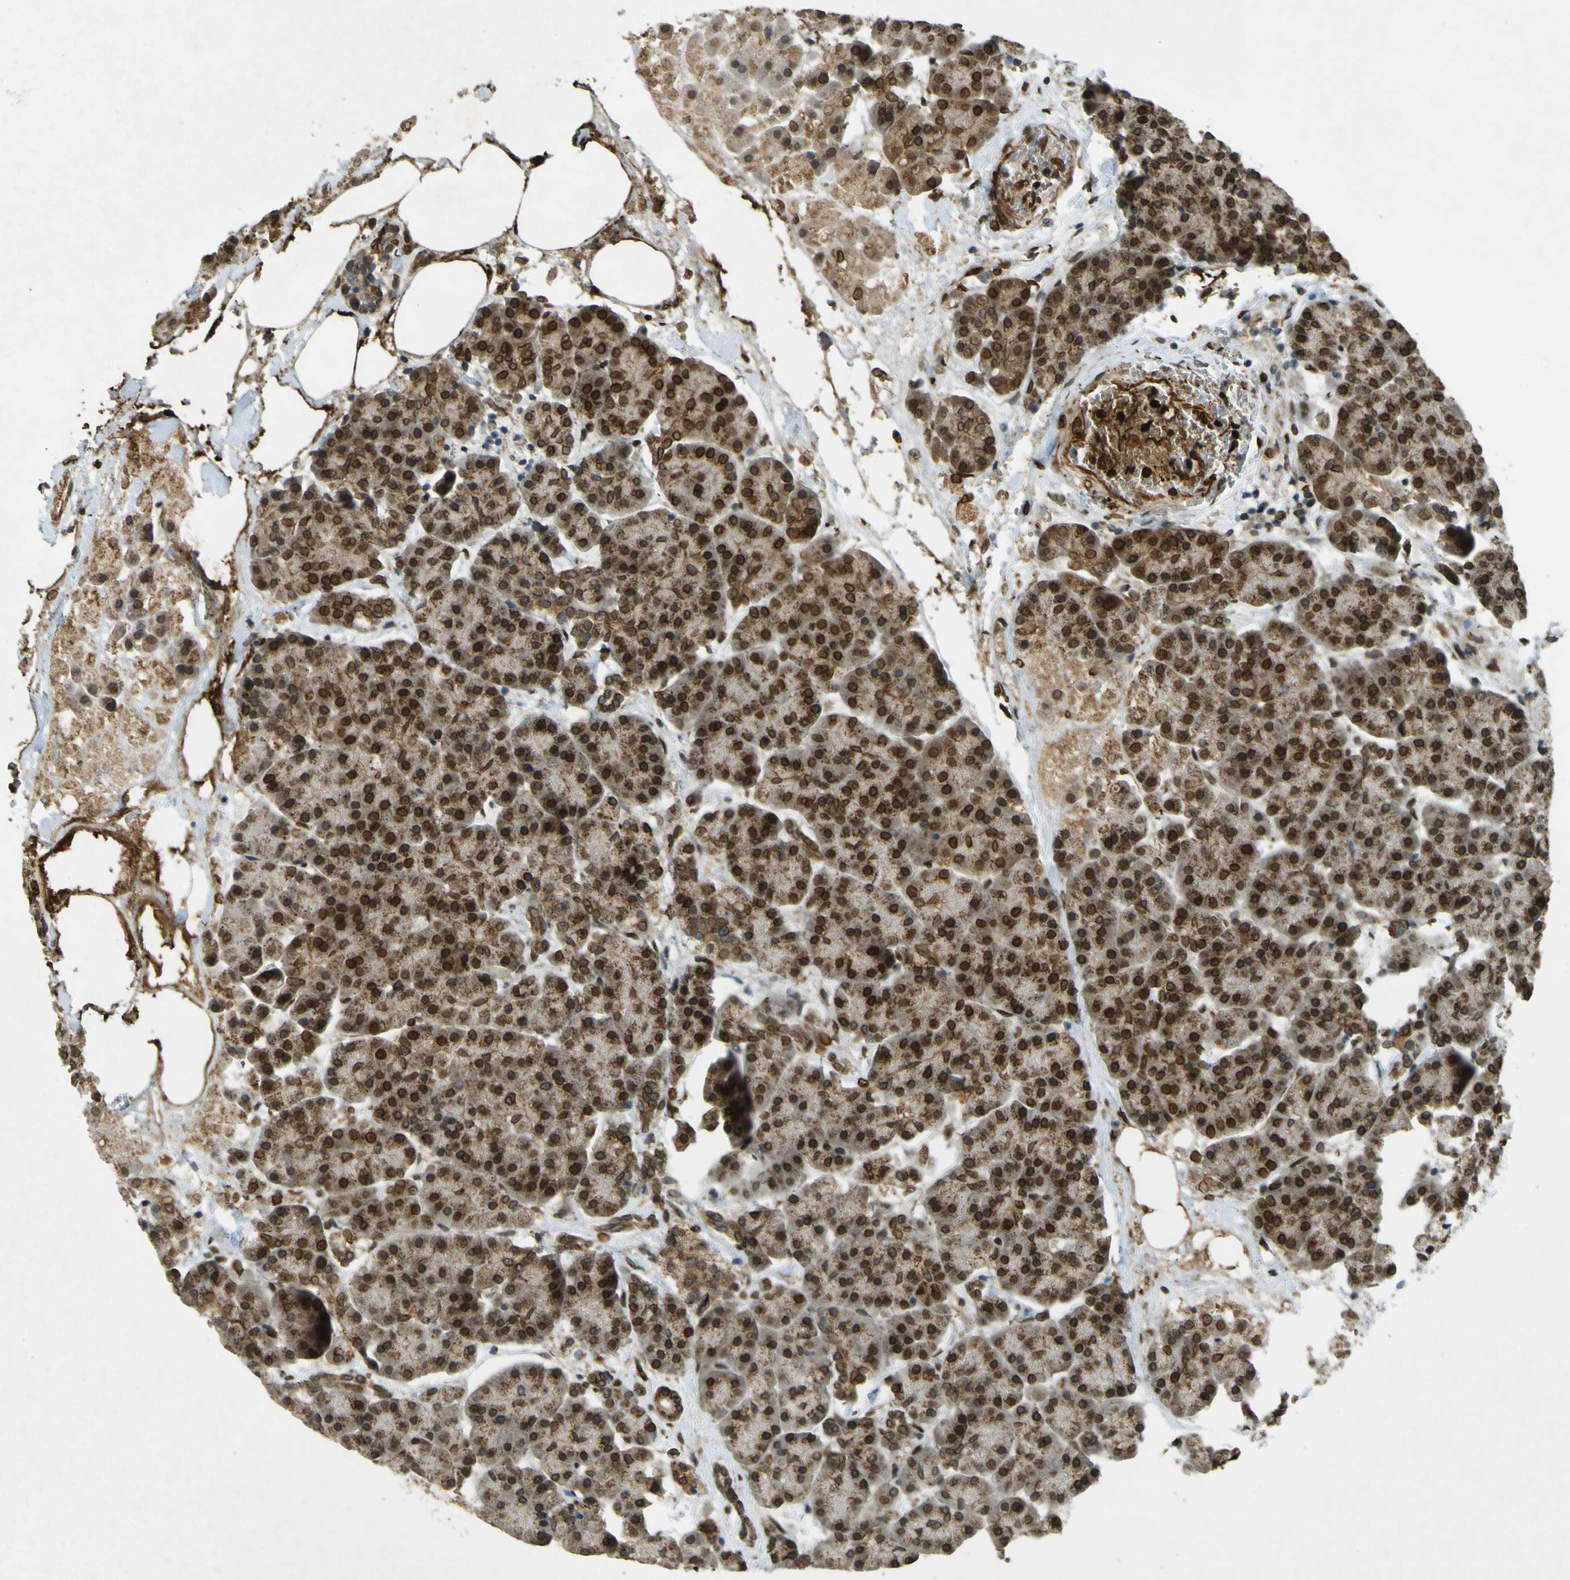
{"staining": {"intensity": "moderate", "quantity": ">75%", "location": "cytoplasmic/membranous,nuclear"}, "tissue": "pancreas", "cell_type": "Exocrine glandular cells", "image_type": "normal", "snomed": [{"axis": "morphology", "description": "Normal tissue, NOS"}, {"axis": "topography", "description": "Pancreas"}], "caption": "Immunohistochemistry micrograph of normal human pancreas stained for a protein (brown), which shows medium levels of moderate cytoplasmic/membranous,nuclear positivity in approximately >75% of exocrine glandular cells.", "gene": "GALNT1", "patient": {"sex": "female", "age": 70}}